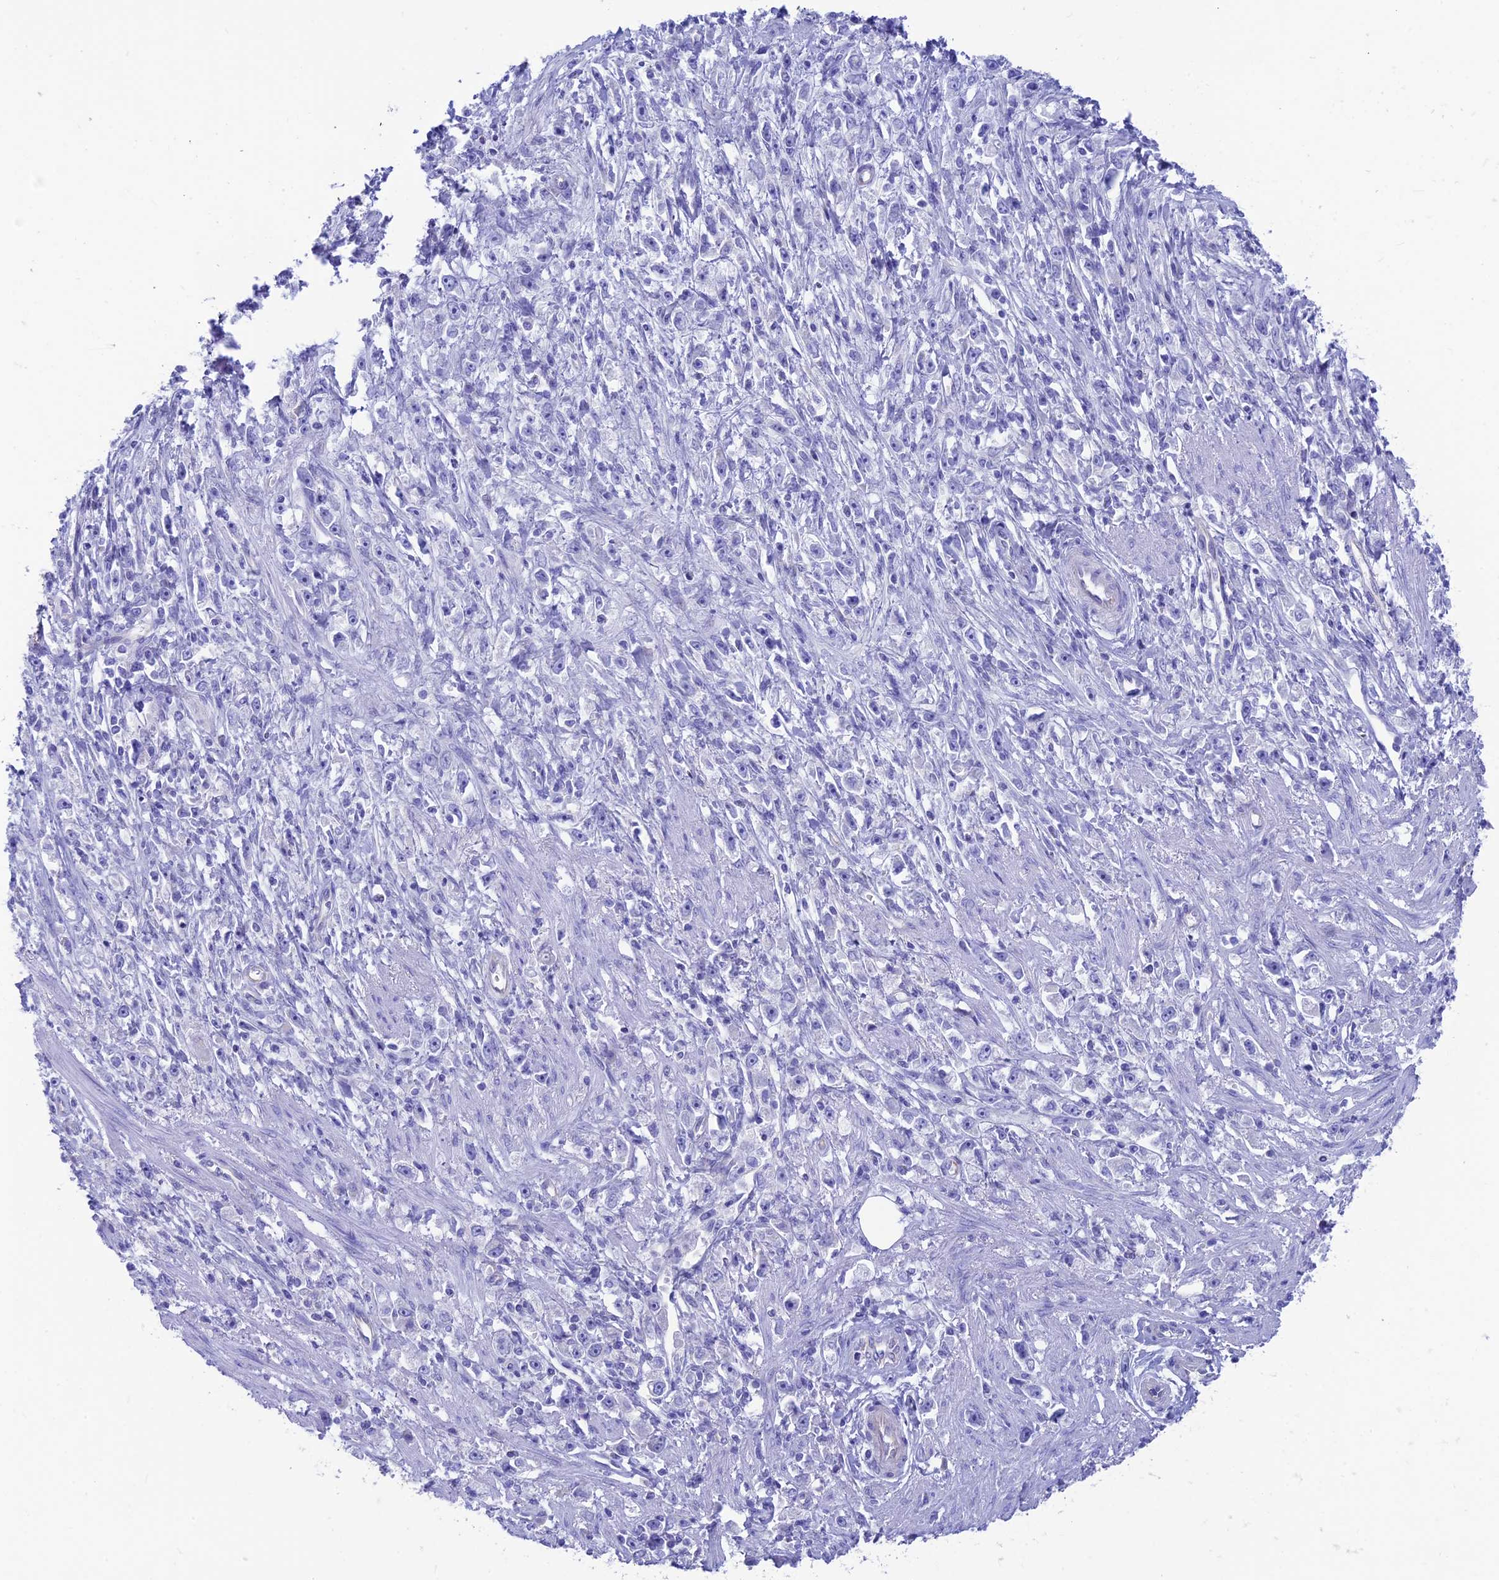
{"staining": {"intensity": "negative", "quantity": "none", "location": "none"}, "tissue": "stomach cancer", "cell_type": "Tumor cells", "image_type": "cancer", "snomed": [{"axis": "morphology", "description": "Adenocarcinoma, NOS"}, {"axis": "topography", "description": "Stomach"}], "caption": "Immunohistochemistry (IHC) histopathology image of human stomach cancer stained for a protein (brown), which exhibits no expression in tumor cells.", "gene": "GNGT2", "patient": {"sex": "female", "age": 59}}